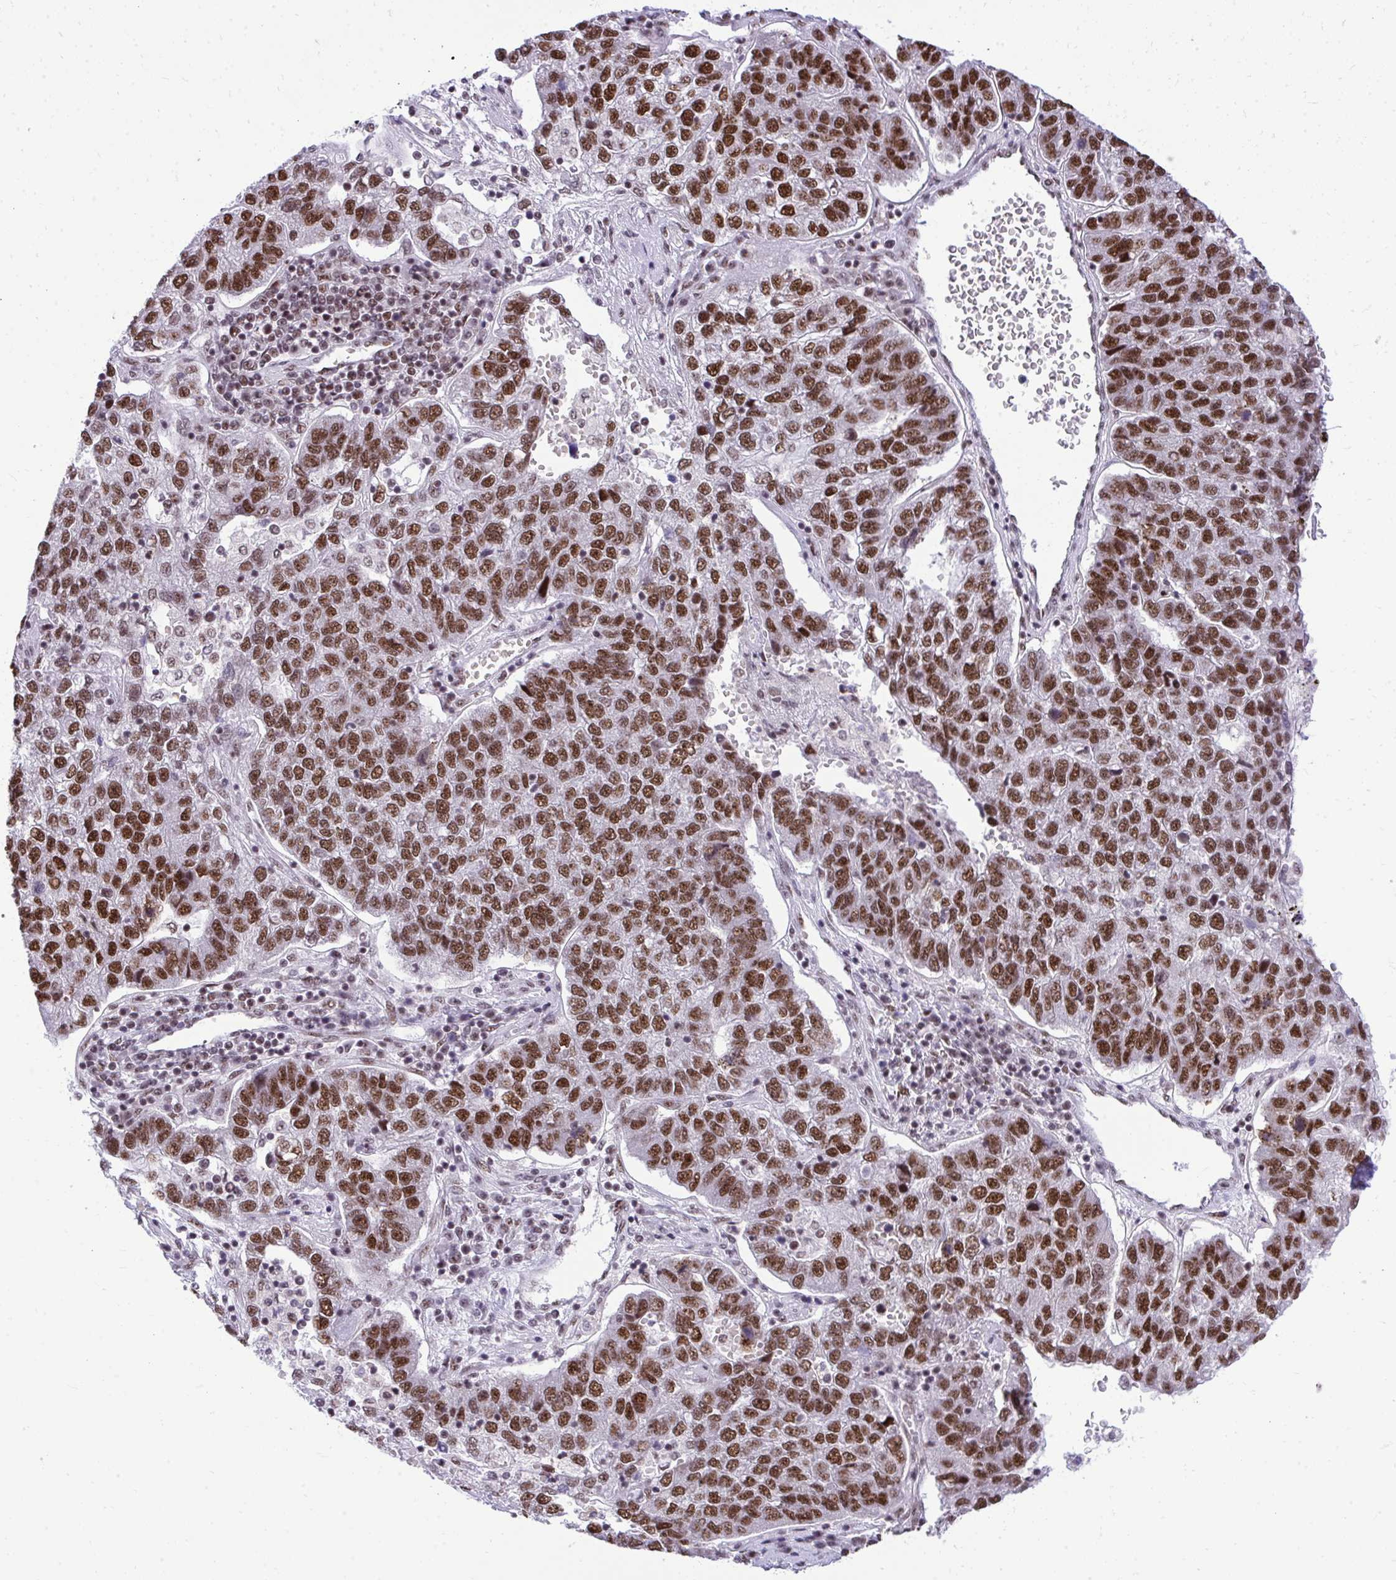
{"staining": {"intensity": "moderate", "quantity": ">75%", "location": "nuclear"}, "tissue": "pancreatic cancer", "cell_type": "Tumor cells", "image_type": "cancer", "snomed": [{"axis": "morphology", "description": "Adenocarcinoma, NOS"}, {"axis": "topography", "description": "Pancreas"}], "caption": "Moderate nuclear staining is seen in about >75% of tumor cells in pancreatic cancer.", "gene": "PRPF19", "patient": {"sex": "female", "age": 61}}